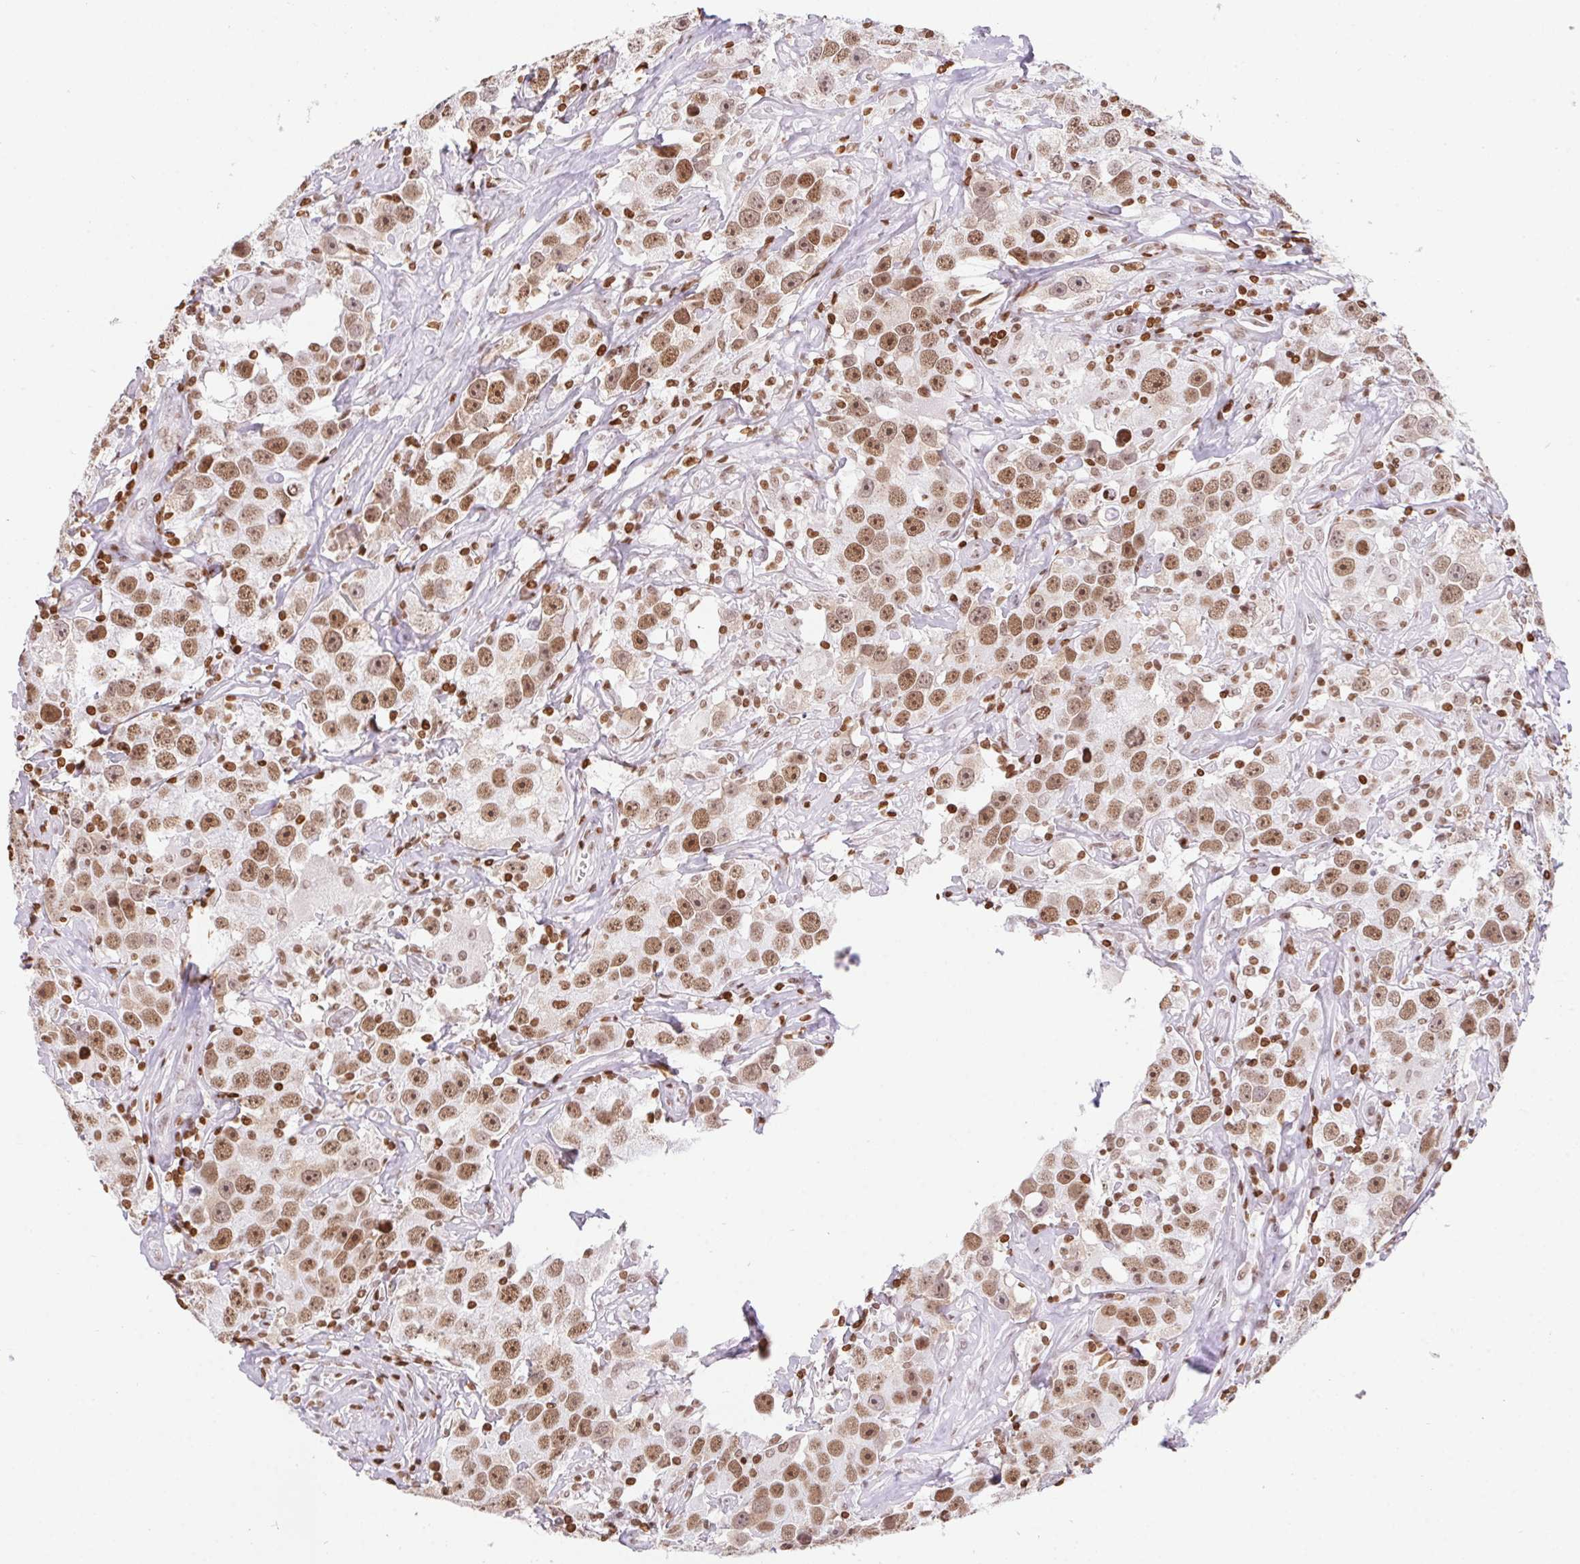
{"staining": {"intensity": "moderate", "quantity": ">75%", "location": "nuclear"}, "tissue": "testis cancer", "cell_type": "Tumor cells", "image_type": "cancer", "snomed": [{"axis": "morphology", "description": "Seminoma, NOS"}, {"axis": "topography", "description": "Testis"}], "caption": "A medium amount of moderate nuclear staining is seen in about >75% of tumor cells in testis cancer (seminoma) tissue. Nuclei are stained in blue.", "gene": "POLD3", "patient": {"sex": "male", "age": 49}}